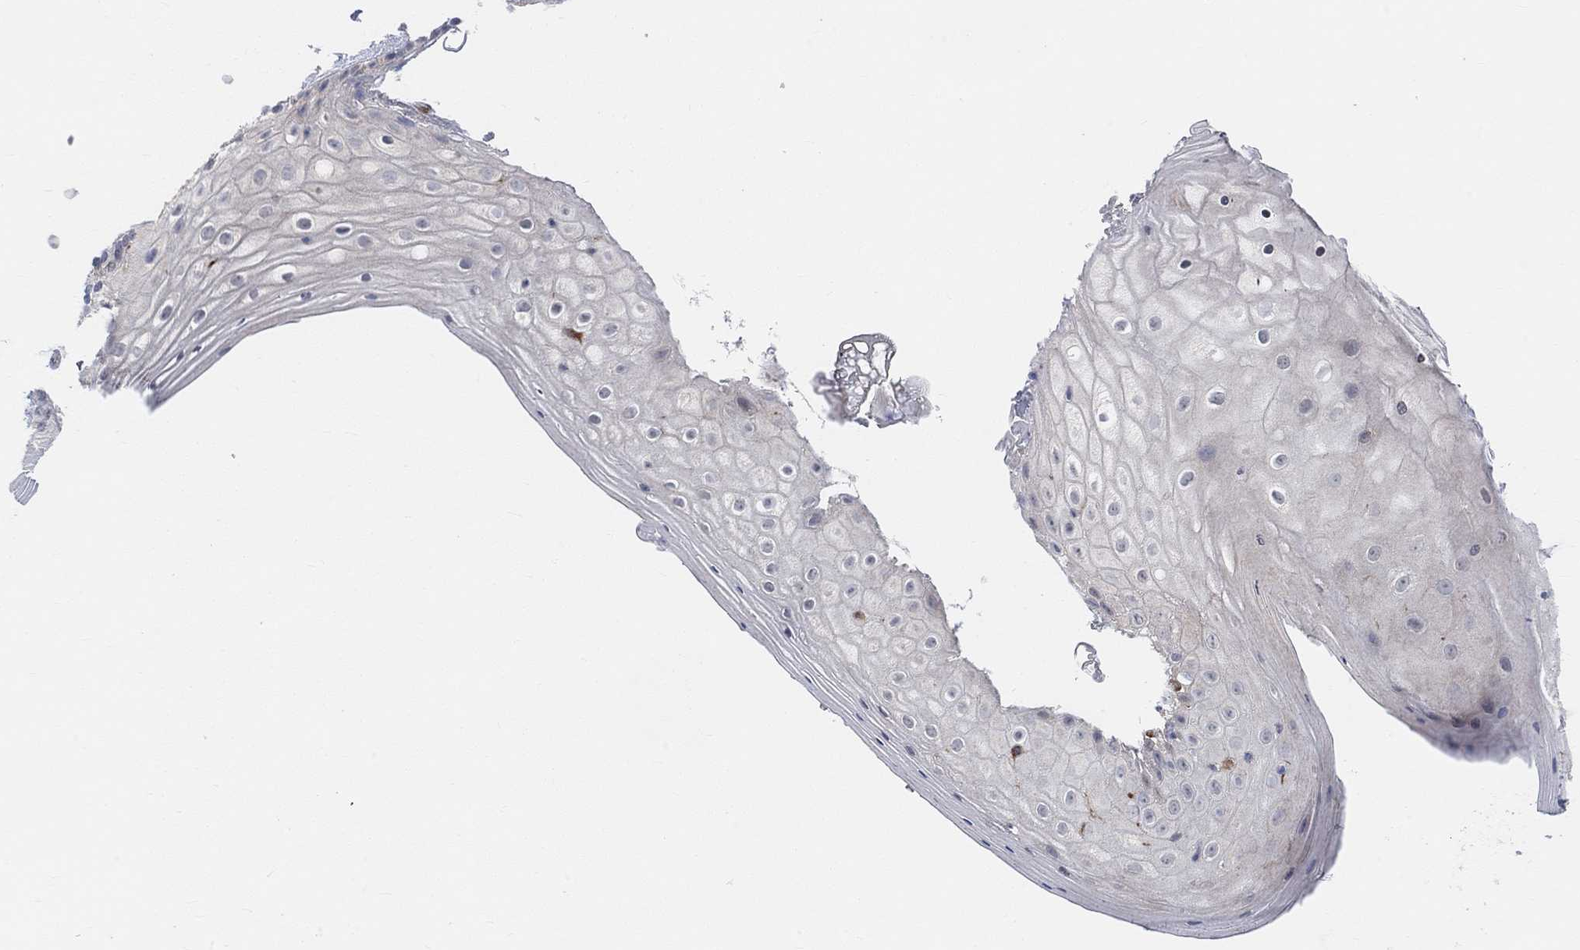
{"staining": {"intensity": "negative", "quantity": "none", "location": "none"}, "tissue": "vagina", "cell_type": "Squamous epithelial cells", "image_type": "normal", "snomed": [{"axis": "morphology", "description": "Normal tissue, NOS"}, {"axis": "topography", "description": "Vagina"}], "caption": "IHC histopathology image of benign human vagina stained for a protein (brown), which shows no expression in squamous epithelial cells. (Brightfield microscopy of DAB (3,3'-diaminobenzidine) IHC at high magnification).", "gene": "HCRTR1", "patient": {"sex": "female", "age": 47}}